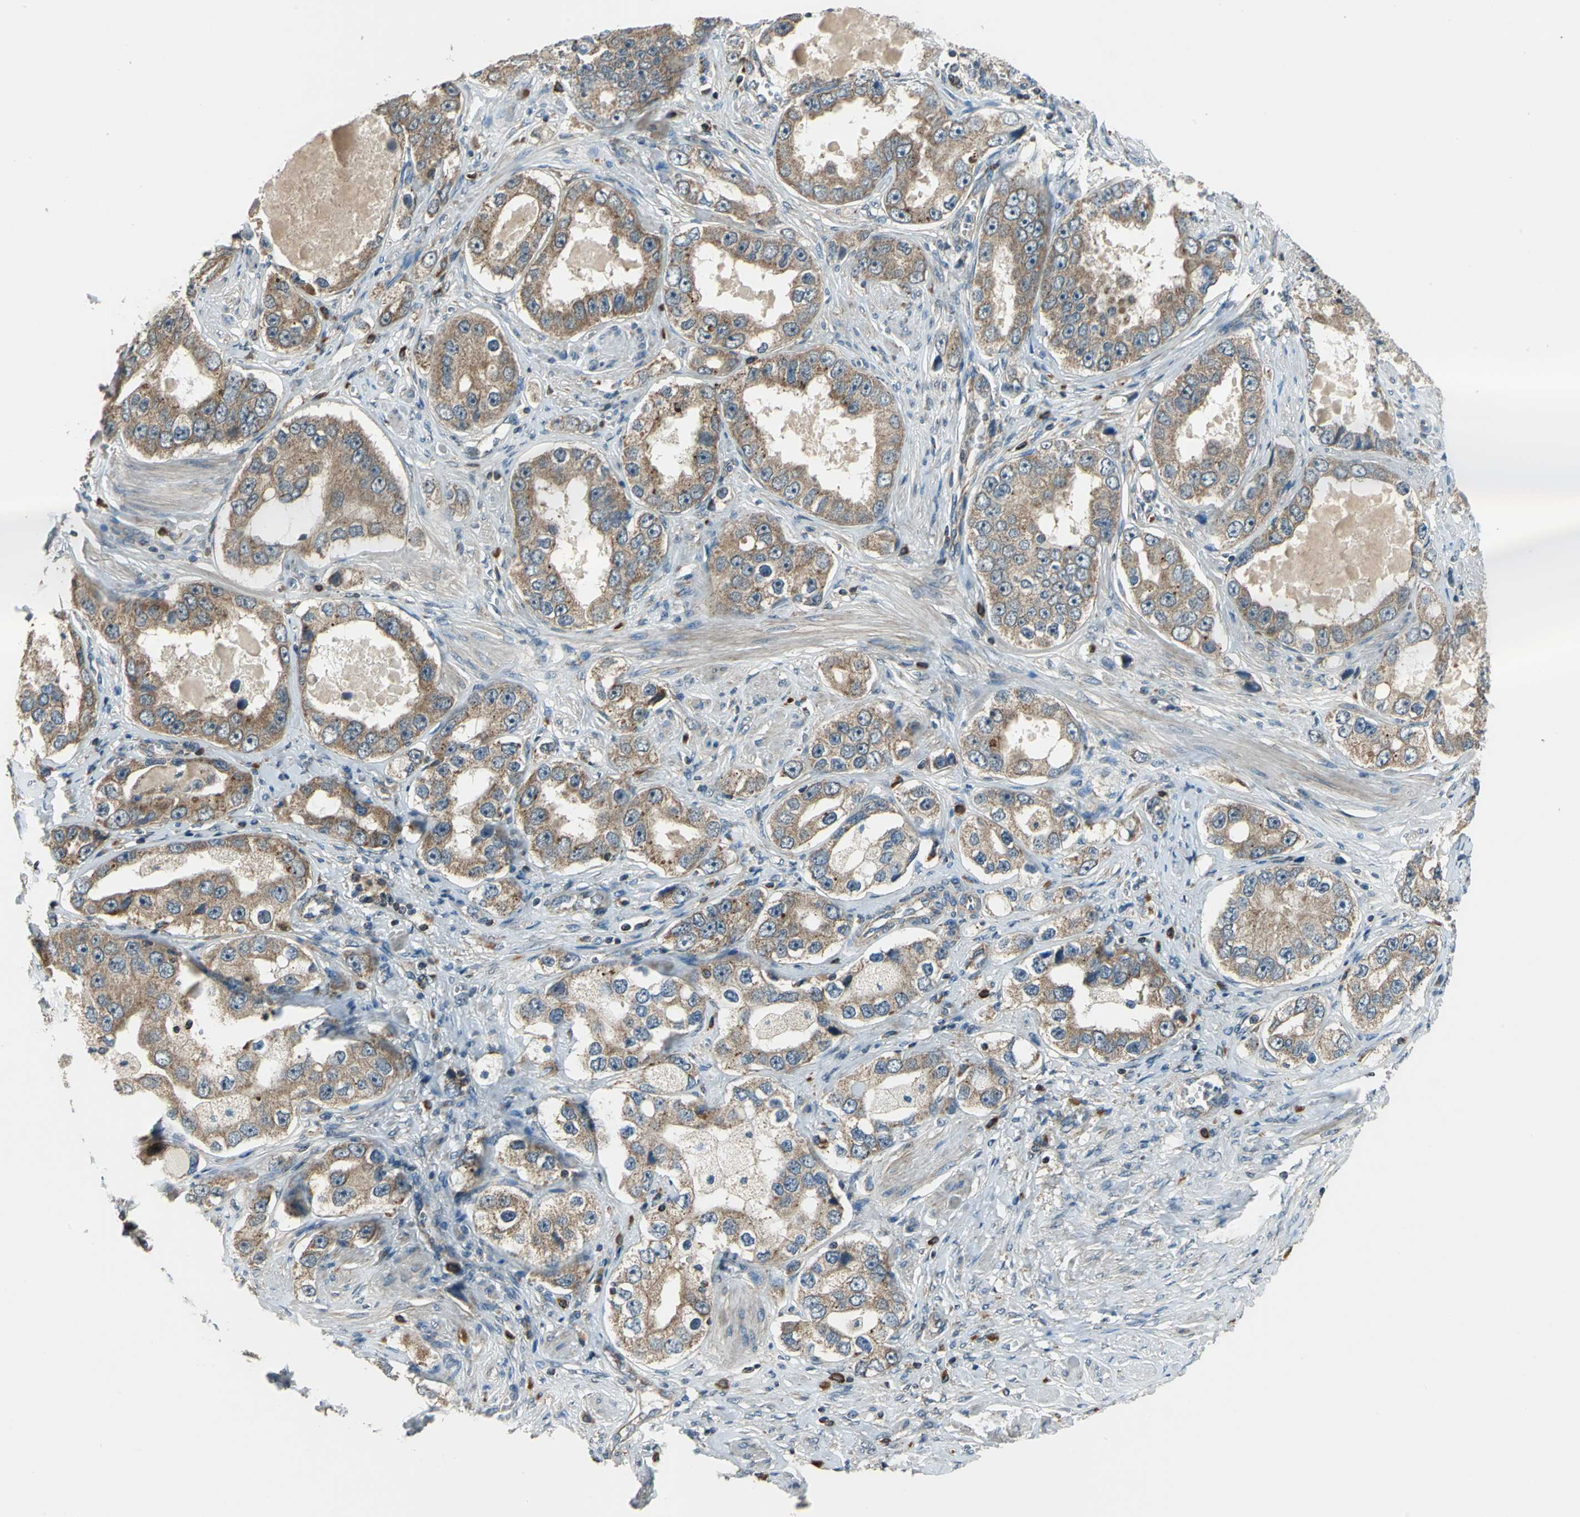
{"staining": {"intensity": "moderate", "quantity": ">75%", "location": "cytoplasmic/membranous"}, "tissue": "prostate cancer", "cell_type": "Tumor cells", "image_type": "cancer", "snomed": [{"axis": "morphology", "description": "Adenocarcinoma, High grade"}, {"axis": "topography", "description": "Prostate"}], "caption": "Prostate high-grade adenocarcinoma stained for a protein (brown) reveals moderate cytoplasmic/membranous positive positivity in about >75% of tumor cells.", "gene": "TRAK1", "patient": {"sex": "male", "age": 63}}